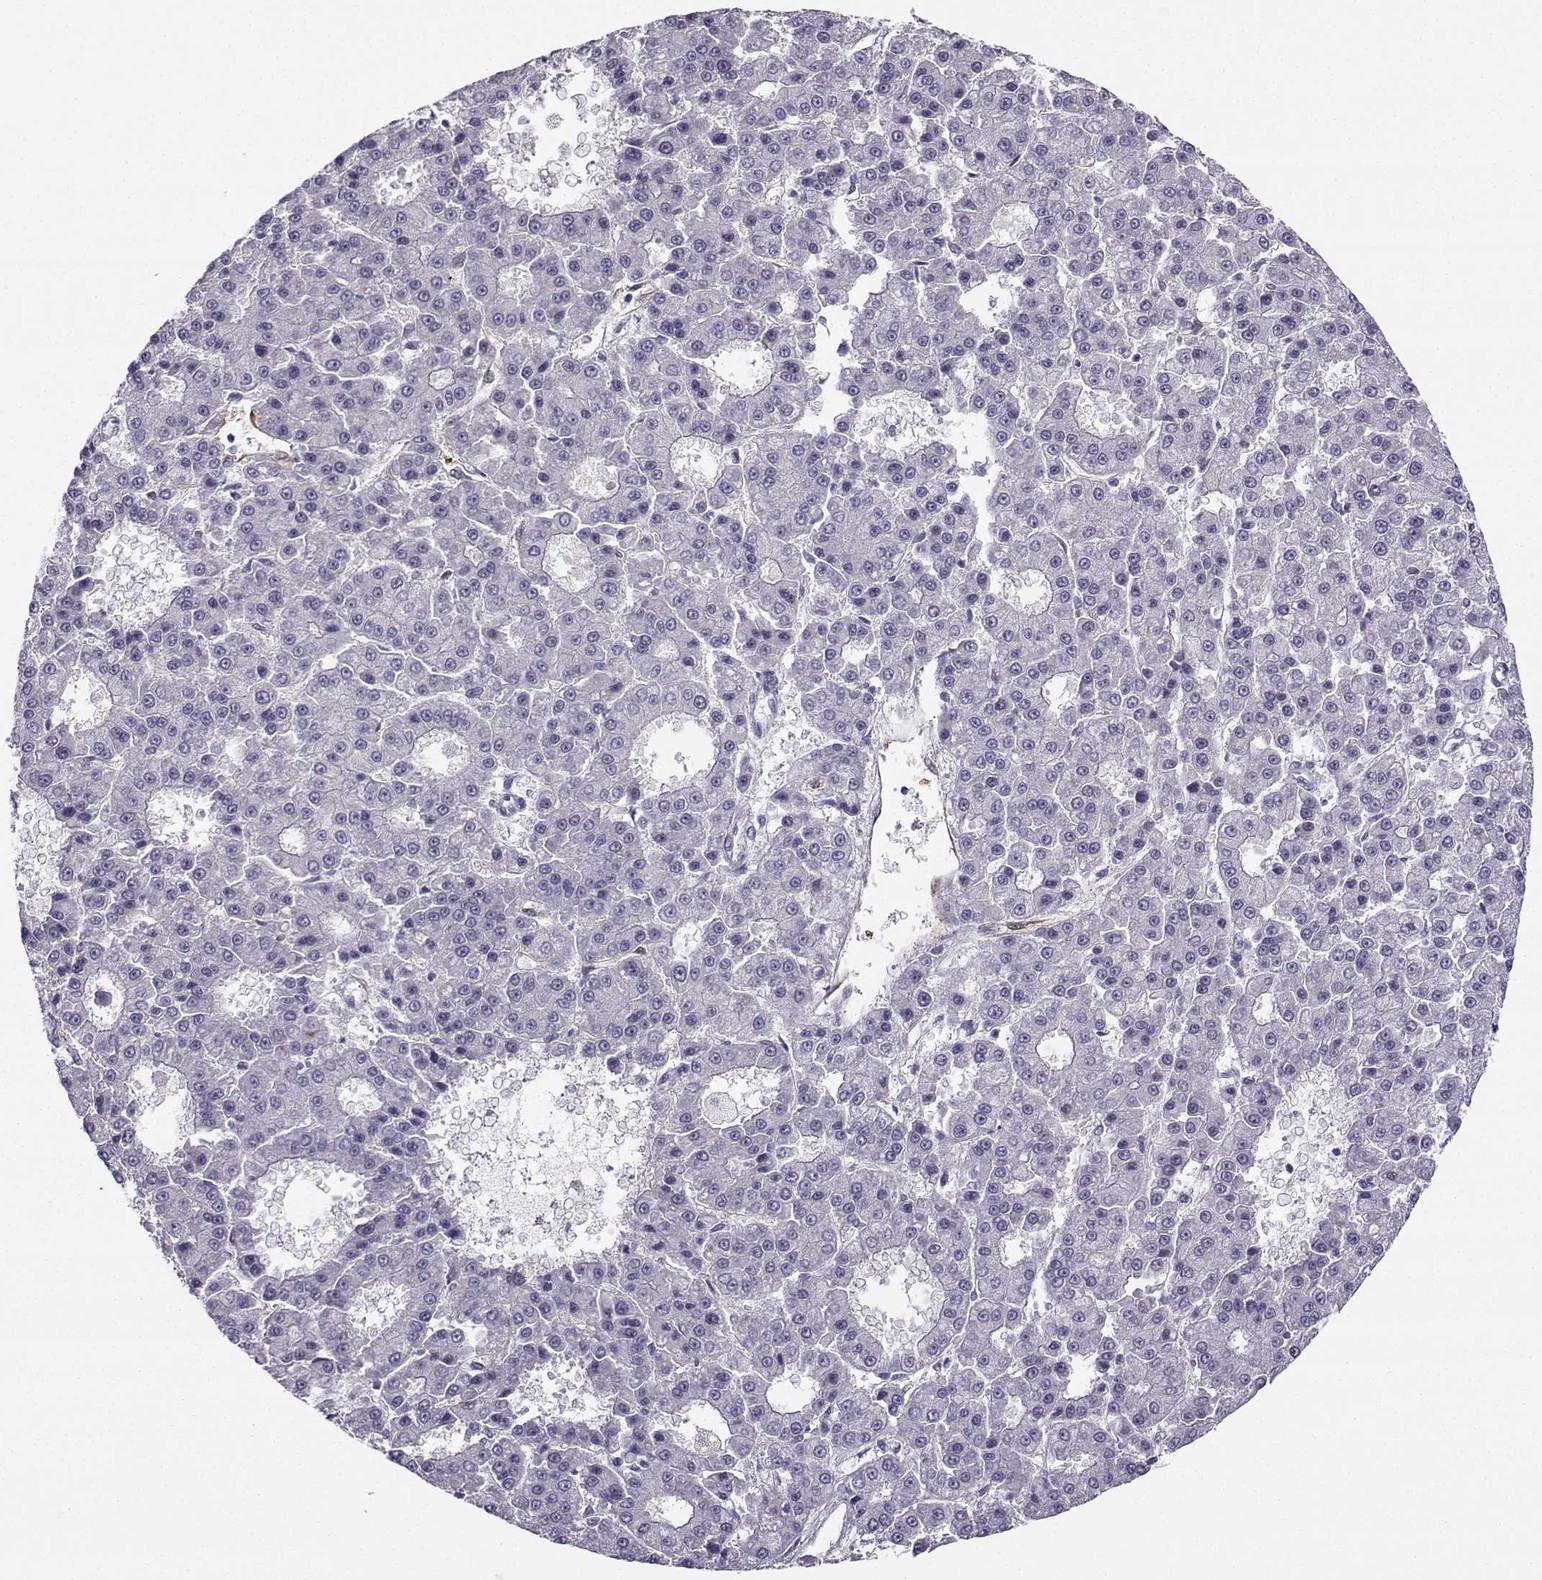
{"staining": {"intensity": "negative", "quantity": "none", "location": "none"}, "tissue": "liver cancer", "cell_type": "Tumor cells", "image_type": "cancer", "snomed": [{"axis": "morphology", "description": "Carcinoma, Hepatocellular, NOS"}, {"axis": "topography", "description": "Liver"}], "caption": "Immunohistochemistry photomicrograph of human liver cancer (hepatocellular carcinoma) stained for a protein (brown), which shows no expression in tumor cells.", "gene": "NQO1", "patient": {"sex": "male", "age": 70}}